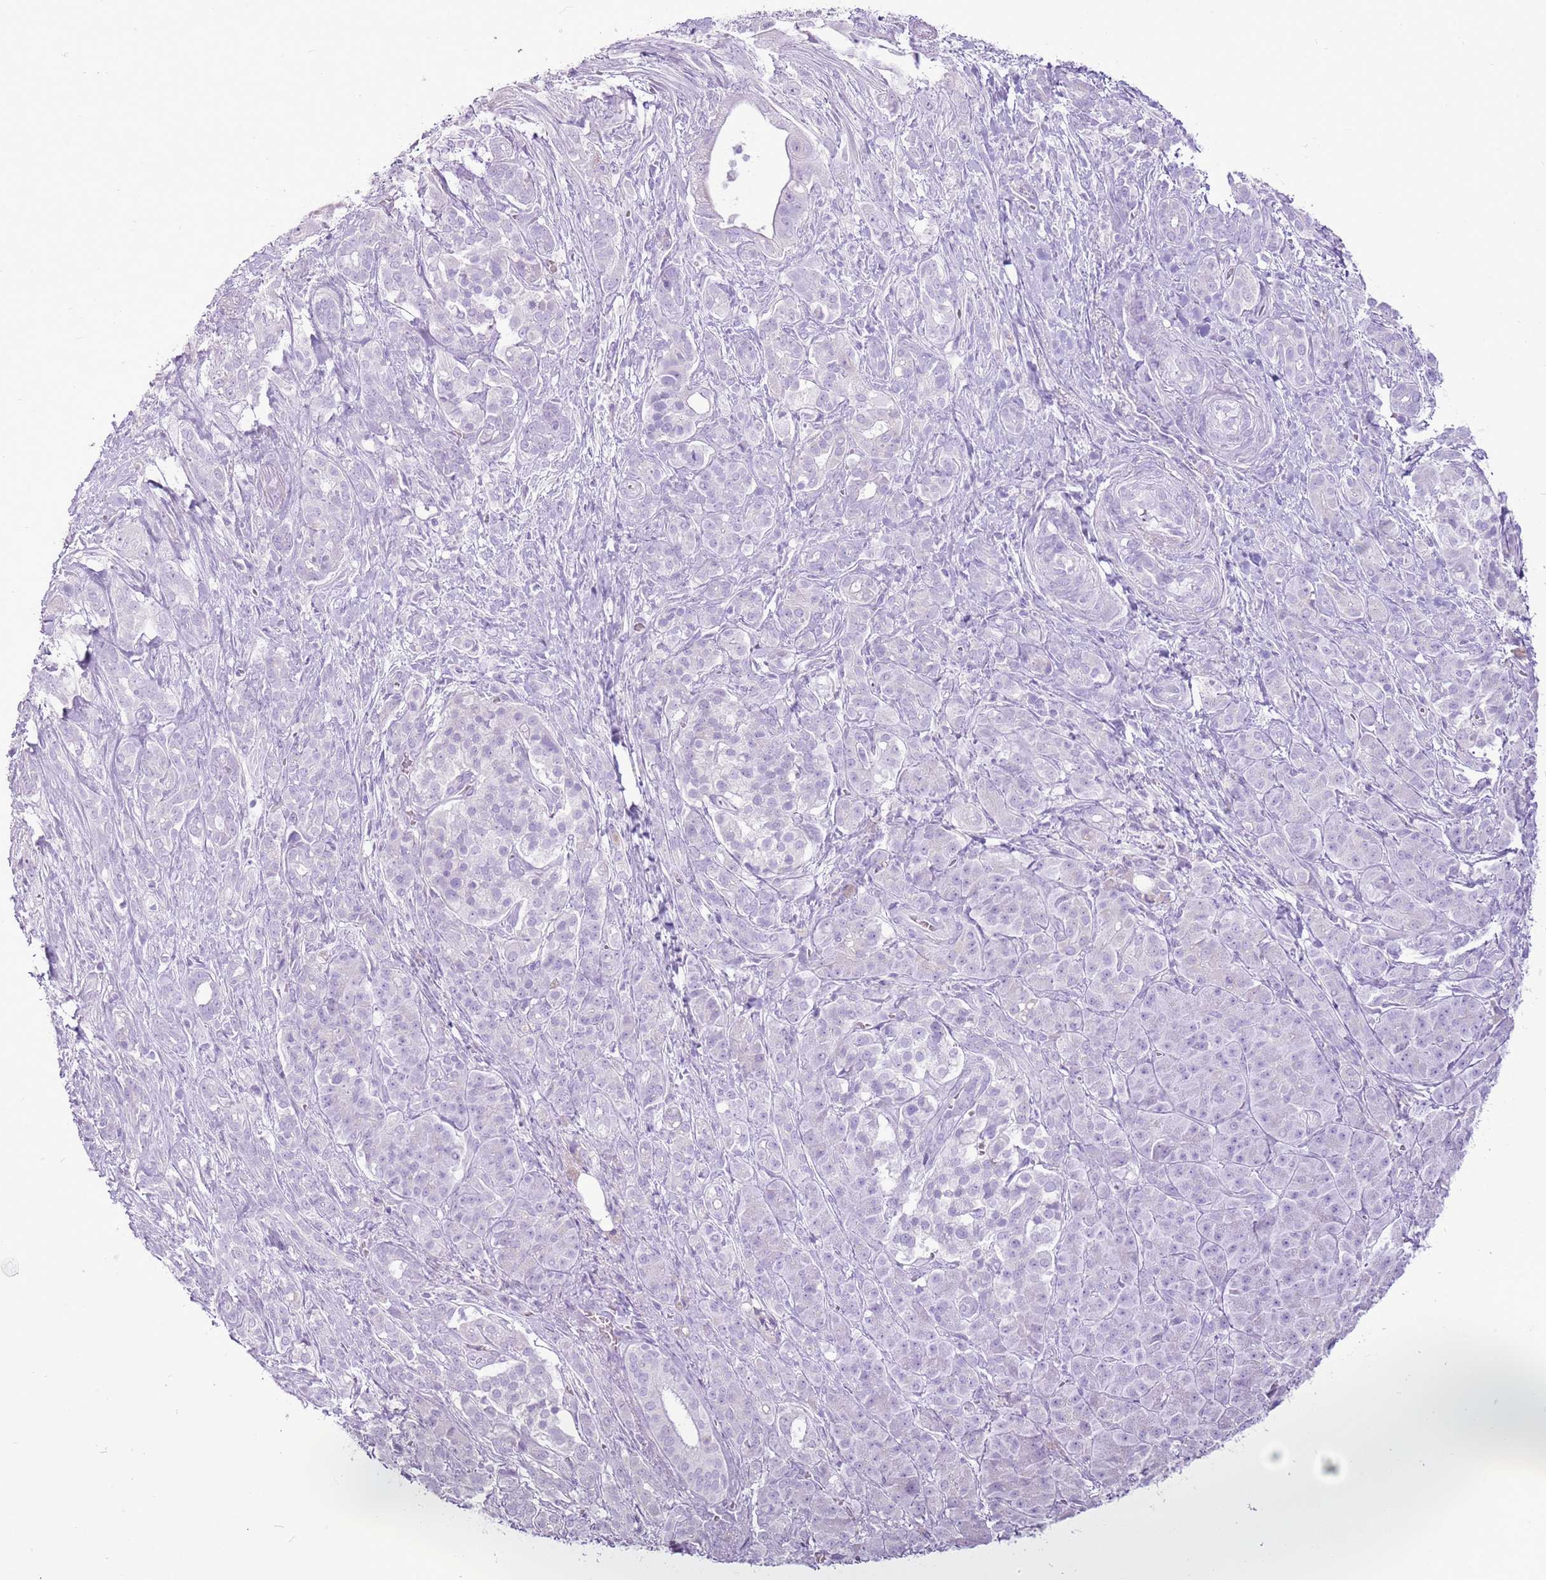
{"staining": {"intensity": "negative", "quantity": "none", "location": "none"}, "tissue": "pancreatic cancer", "cell_type": "Tumor cells", "image_type": "cancer", "snomed": [{"axis": "morphology", "description": "Adenocarcinoma, NOS"}, {"axis": "topography", "description": "Pancreas"}], "caption": "Tumor cells show no significant positivity in adenocarcinoma (pancreatic).", "gene": "CNFN", "patient": {"sex": "male", "age": 57}}